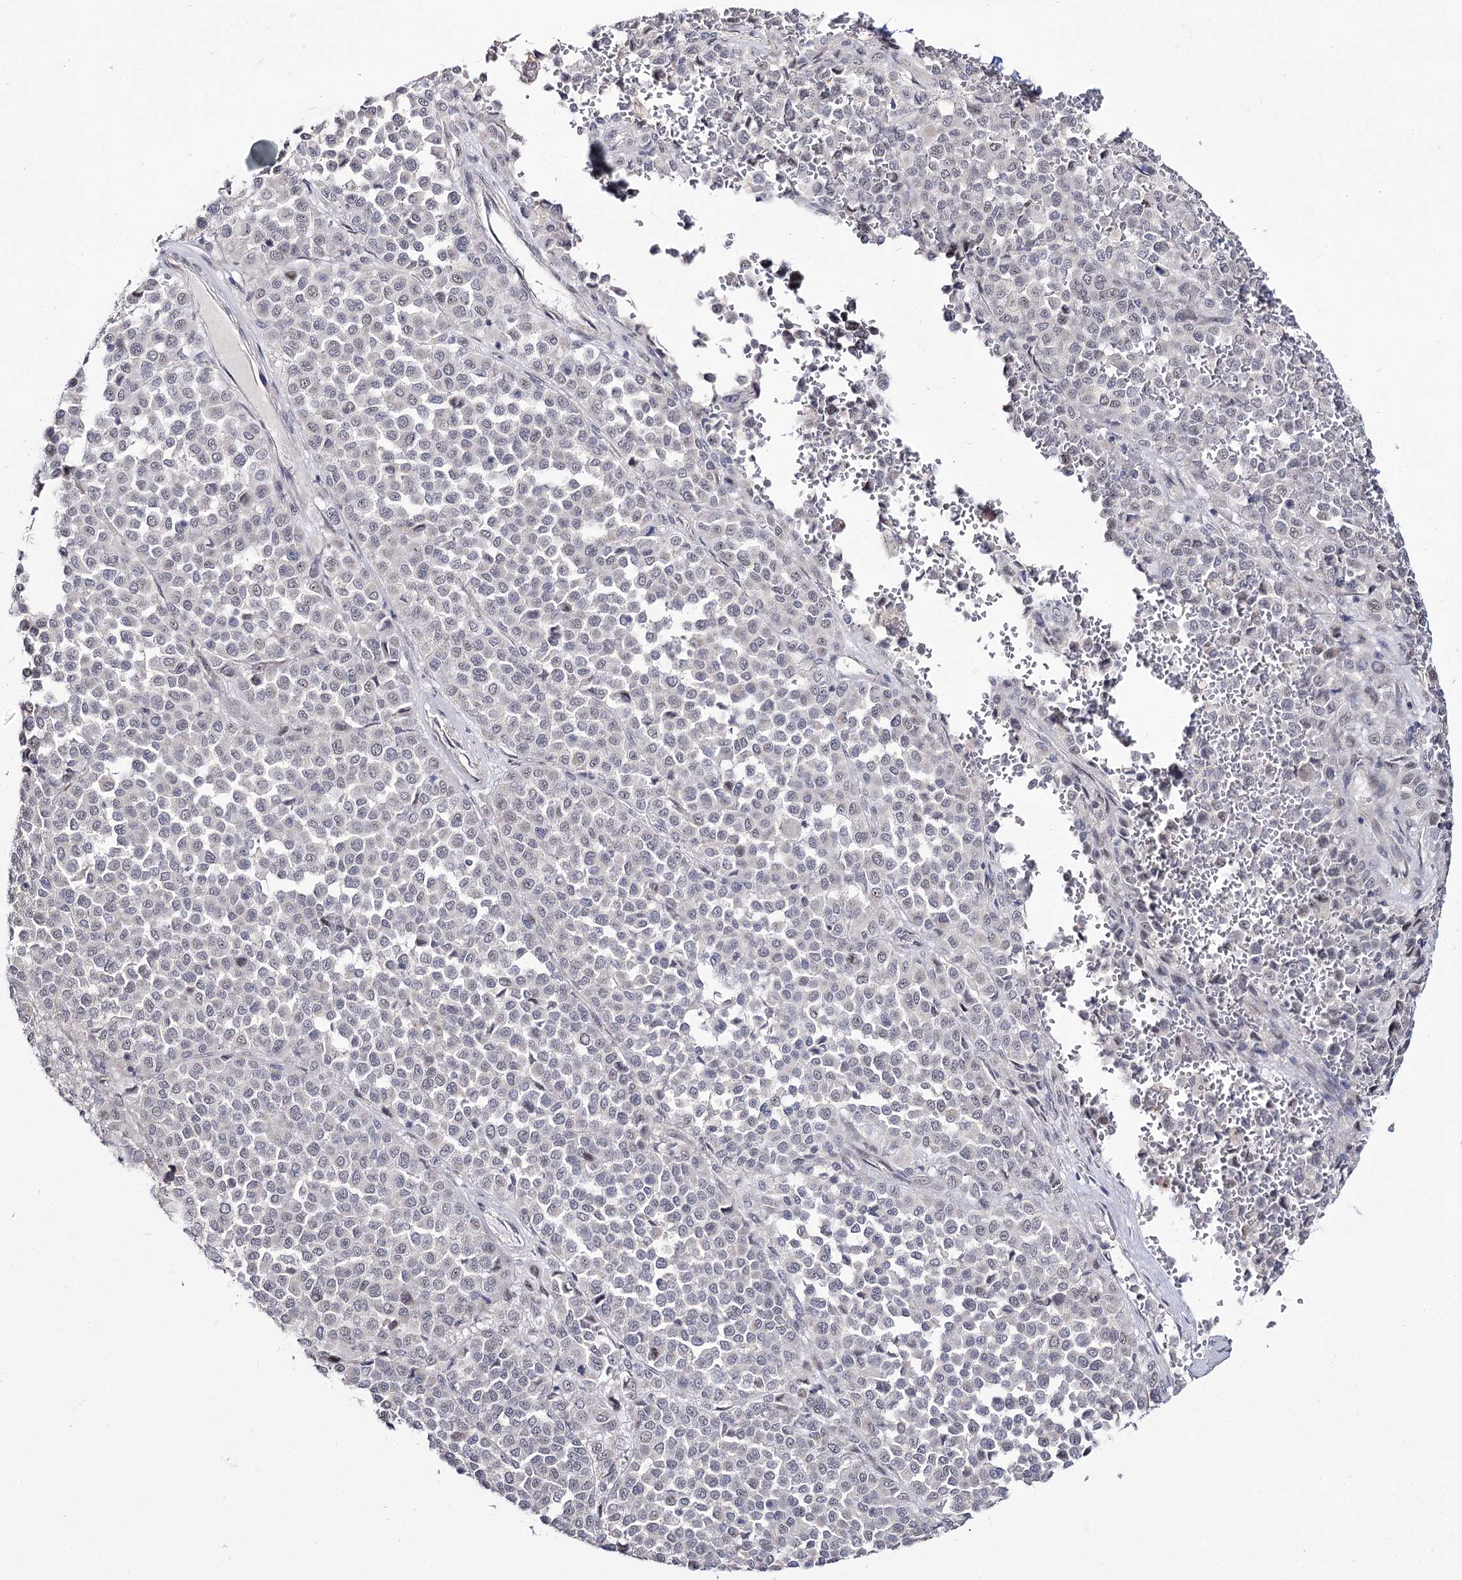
{"staining": {"intensity": "negative", "quantity": "none", "location": "none"}, "tissue": "melanoma", "cell_type": "Tumor cells", "image_type": "cancer", "snomed": [{"axis": "morphology", "description": "Malignant melanoma, Metastatic site"}, {"axis": "topography", "description": "Pancreas"}], "caption": "Immunohistochemistry of human melanoma demonstrates no positivity in tumor cells.", "gene": "RRP9", "patient": {"sex": "female", "age": 30}}